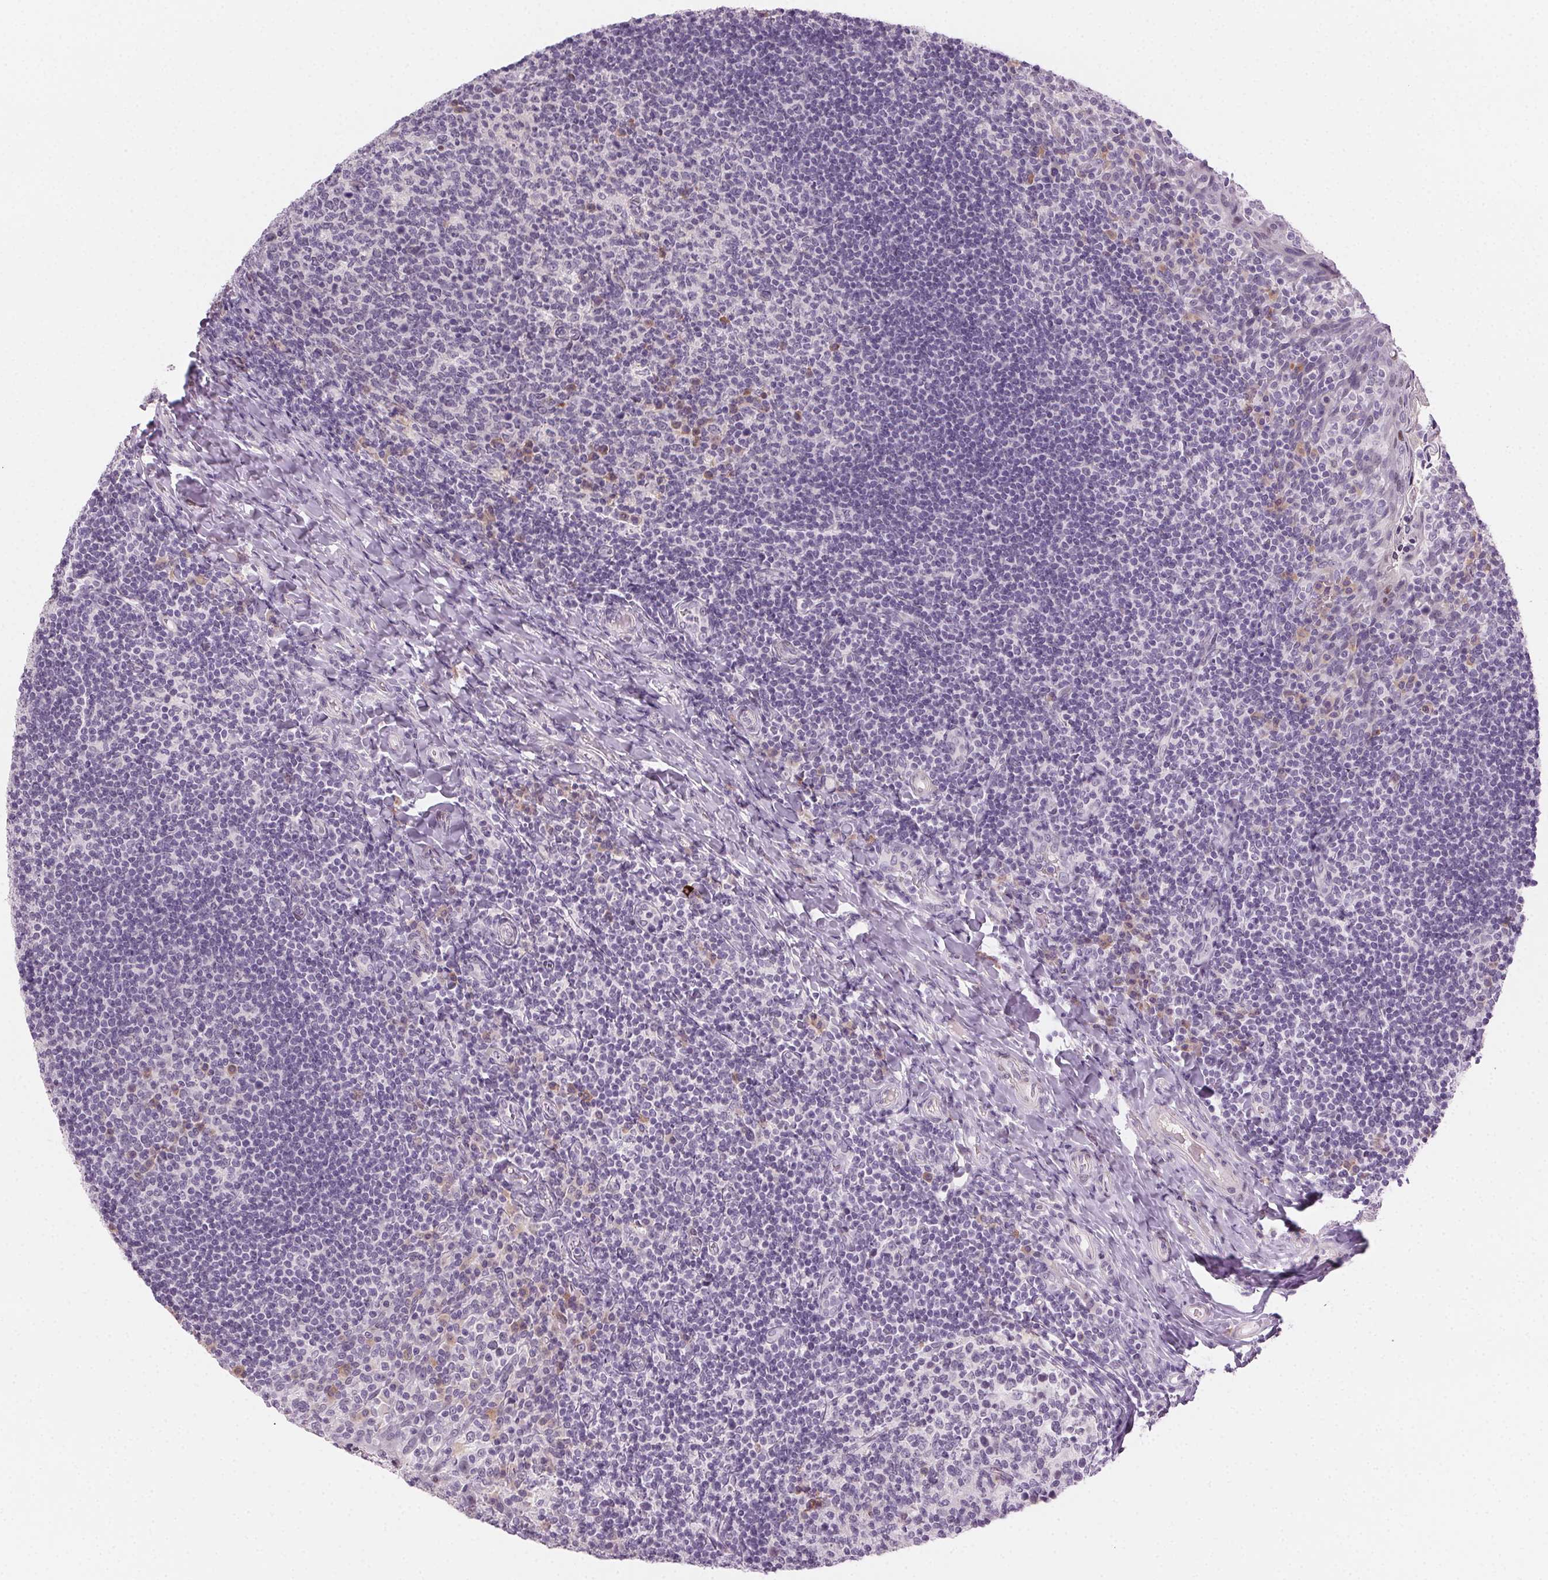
{"staining": {"intensity": "negative", "quantity": "none", "location": "none"}, "tissue": "tonsil", "cell_type": "Germinal center cells", "image_type": "normal", "snomed": [{"axis": "morphology", "description": "Normal tissue, NOS"}, {"axis": "topography", "description": "Tonsil"}], "caption": "This micrograph is of normal tonsil stained with immunohistochemistry to label a protein in brown with the nuclei are counter-stained blue. There is no expression in germinal center cells.", "gene": "HSF5", "patient": {"sex": "female", "age": 10}}